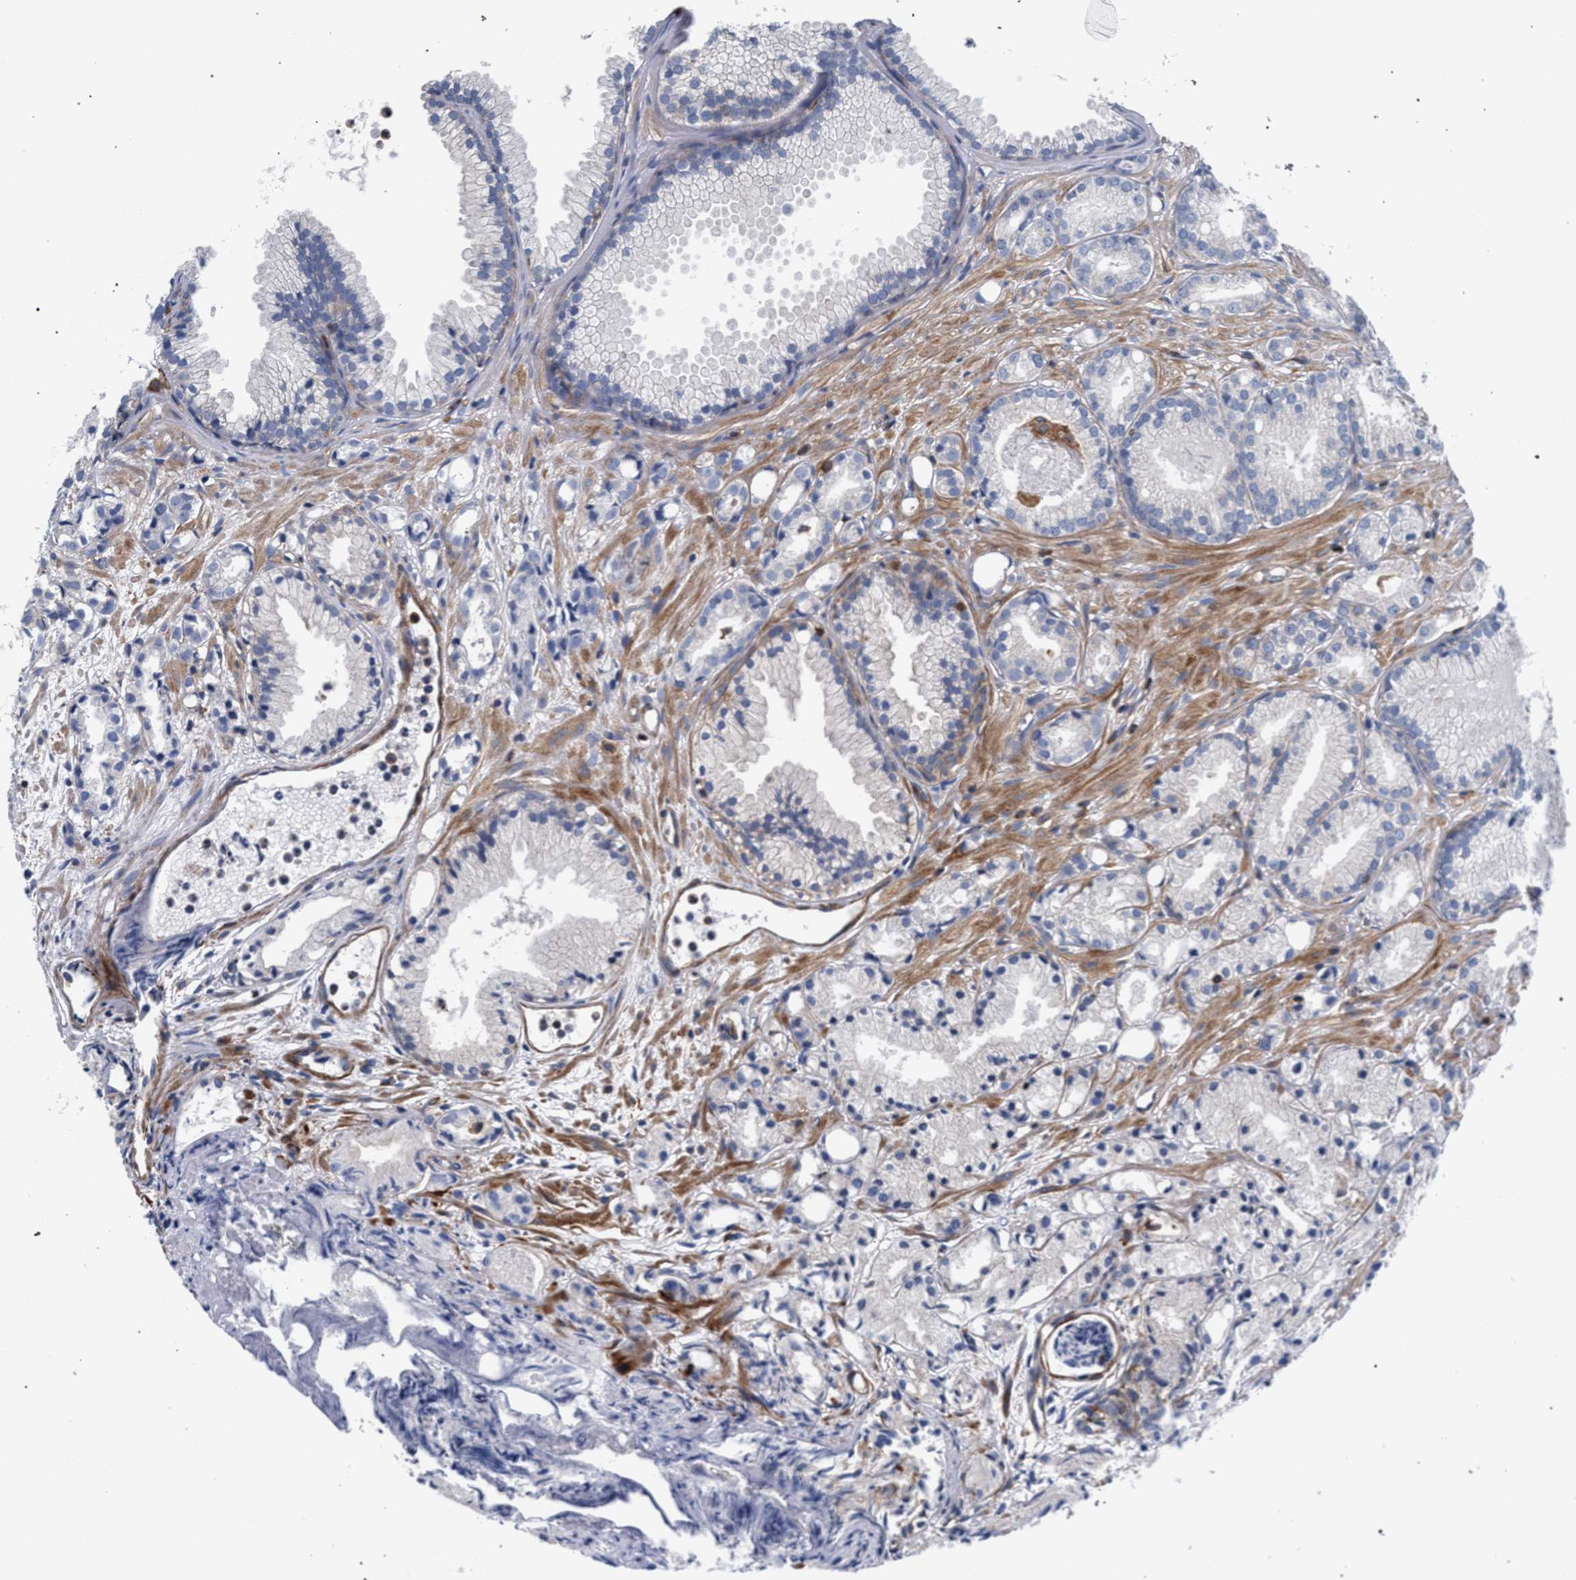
{"staining": {"intensity": "negative", "quantity": "none", "location": "none"}, "tissue": "prostate cancer", "cell_type": "Tumor cells", "image_type": "cancer", "snomed": [{"axis": "morphology", "description": "Adenocarcinoma, Low grade"}, {"axis": "topography", "description": "Prostate"}], "caption": "The image reveals no staining of tumor cells in prostate cancer.", "gene": "LASP1", "patient": {"sex": "male", "age": 72}}